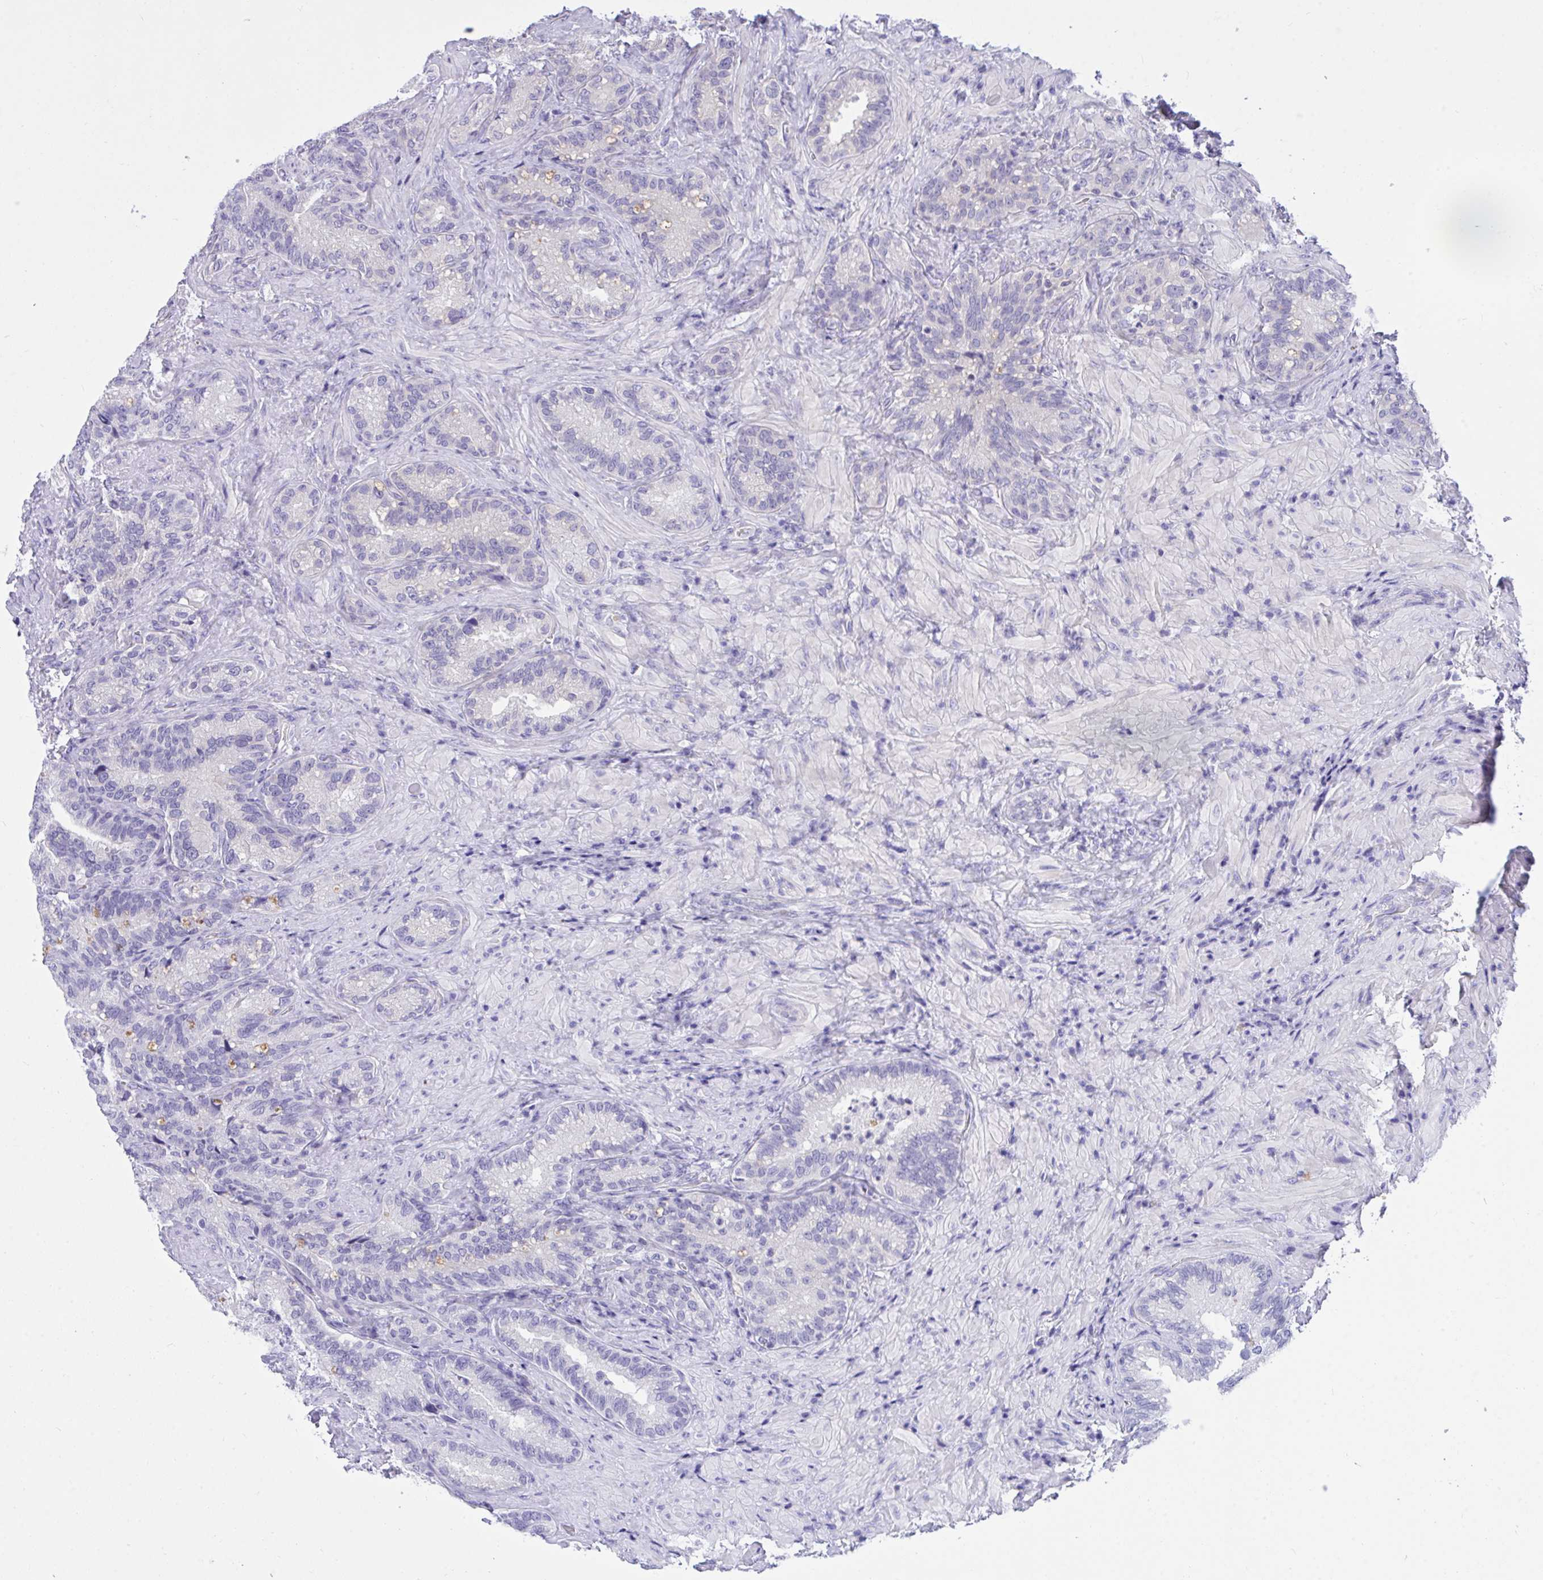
{"staining": {"intensity": "moderate", "quantity": "<25%", "location": "cytoplasmic/membranous"}, "tissue": "seminal vesicle", "cell_type": "Glandular cells", "image_type": "normal", "snomed": [{"axis": "morphology", "description": "Normal tissue, NOS"}, {"axis": "topography", "description": "Seminal veicle"}], "caption": "The immunohistochemical stain labels moderate cytoplasmic/membranous expression in glandular cells of benign seminal vesicle.", "gene": "TLN2", "patient": {"sex": "male", "age": 68}}